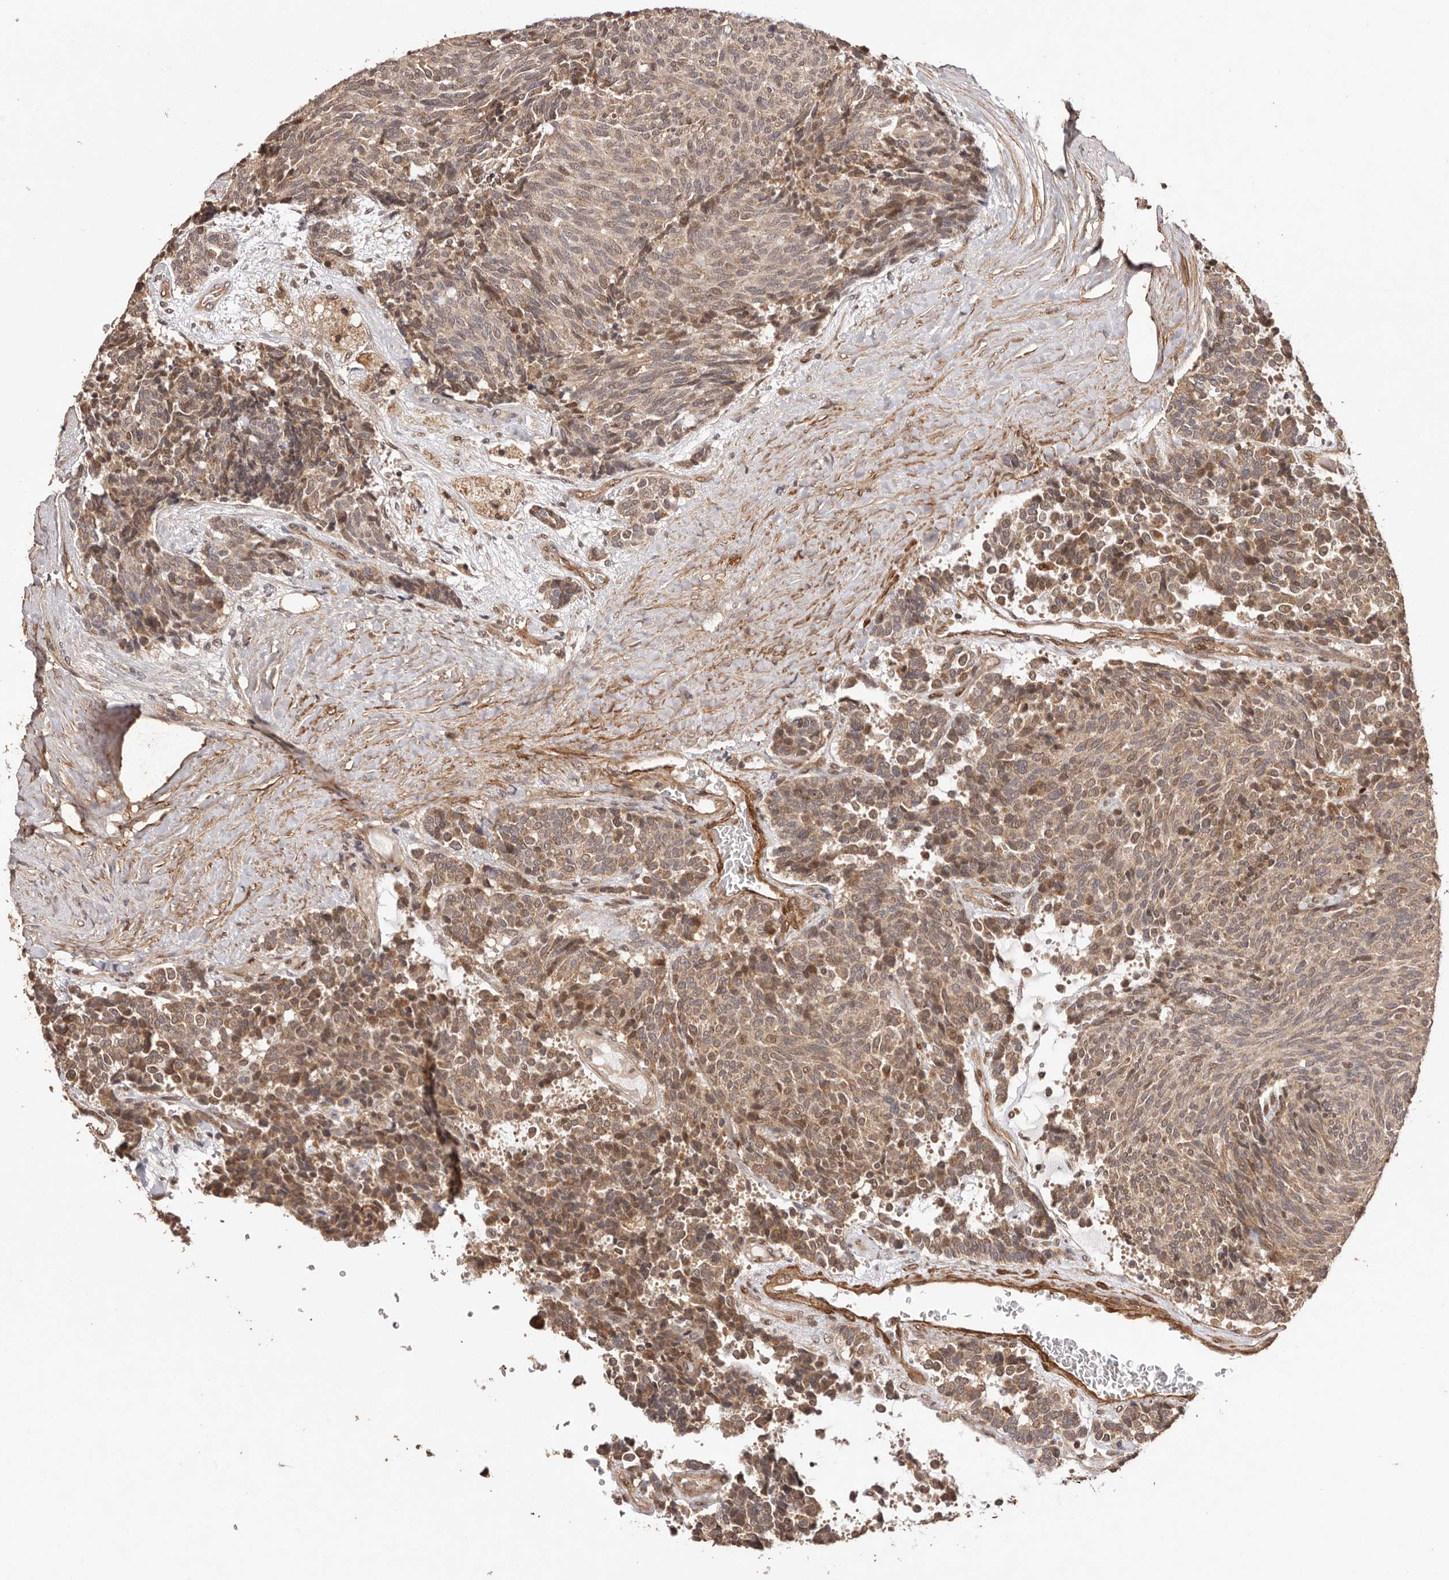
{"staining": {"intensity": "moderate", "quantity": ">75%", "location": "cytoplasmic/membranous"}, "tissue": "carcinoid", "cell_type": "Tumor cells", "image_type": "cancer", "snomed": [{"axis": "morphology", "description": "Carcinoid, malignant, NOS"}, {"axis": "topography", "description": "Pancreas"}], "caption": "Carcinoid stained for a protein (brown) exhibits moderate cytoplasmic/membranous positive positivity in about >75% of tumor cells.", "gene": "UBR2", "patient": {"sex": "female", "age": 54}}